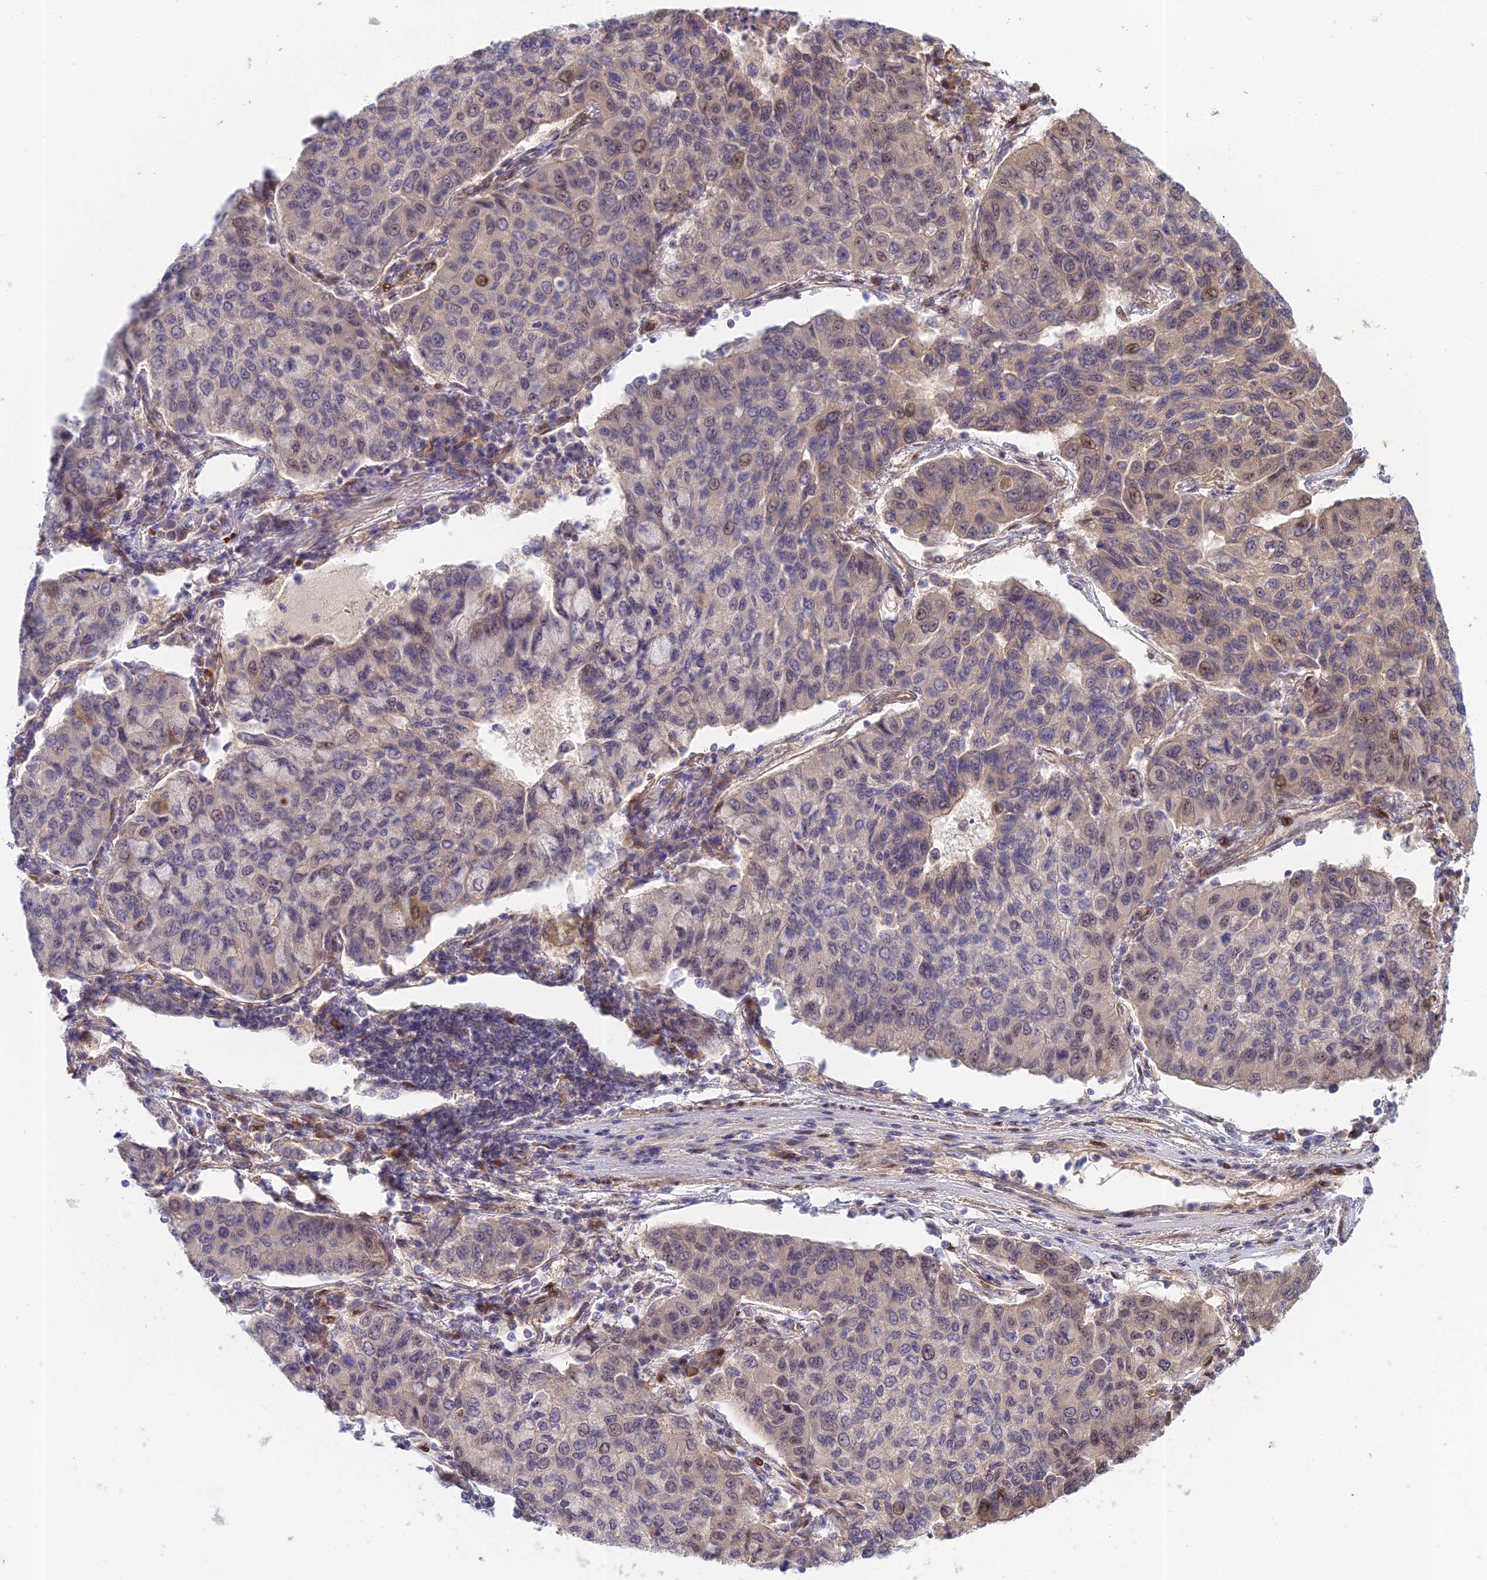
{"staining": {"intensity": "moderate", "quantity": "<25%", "location": "nuclear"}, "tissue": "lung cancer", "cell_type": "Tumor cells", "image_type": "cancer", "snomed": [{"axis": "morphology", "description": "Squamous cell carcinoma, NOS"}, {"axis": "topography", "description": "Lung"}], "caption": "Immunohistochemical staining of lung cancer (squamous cell carcinoma) reveals low levels of moderate nuclear staining in about <25% of tumor cells.", "gene": "ZNF584", "patient": {"sex": "male", "age": 74}}